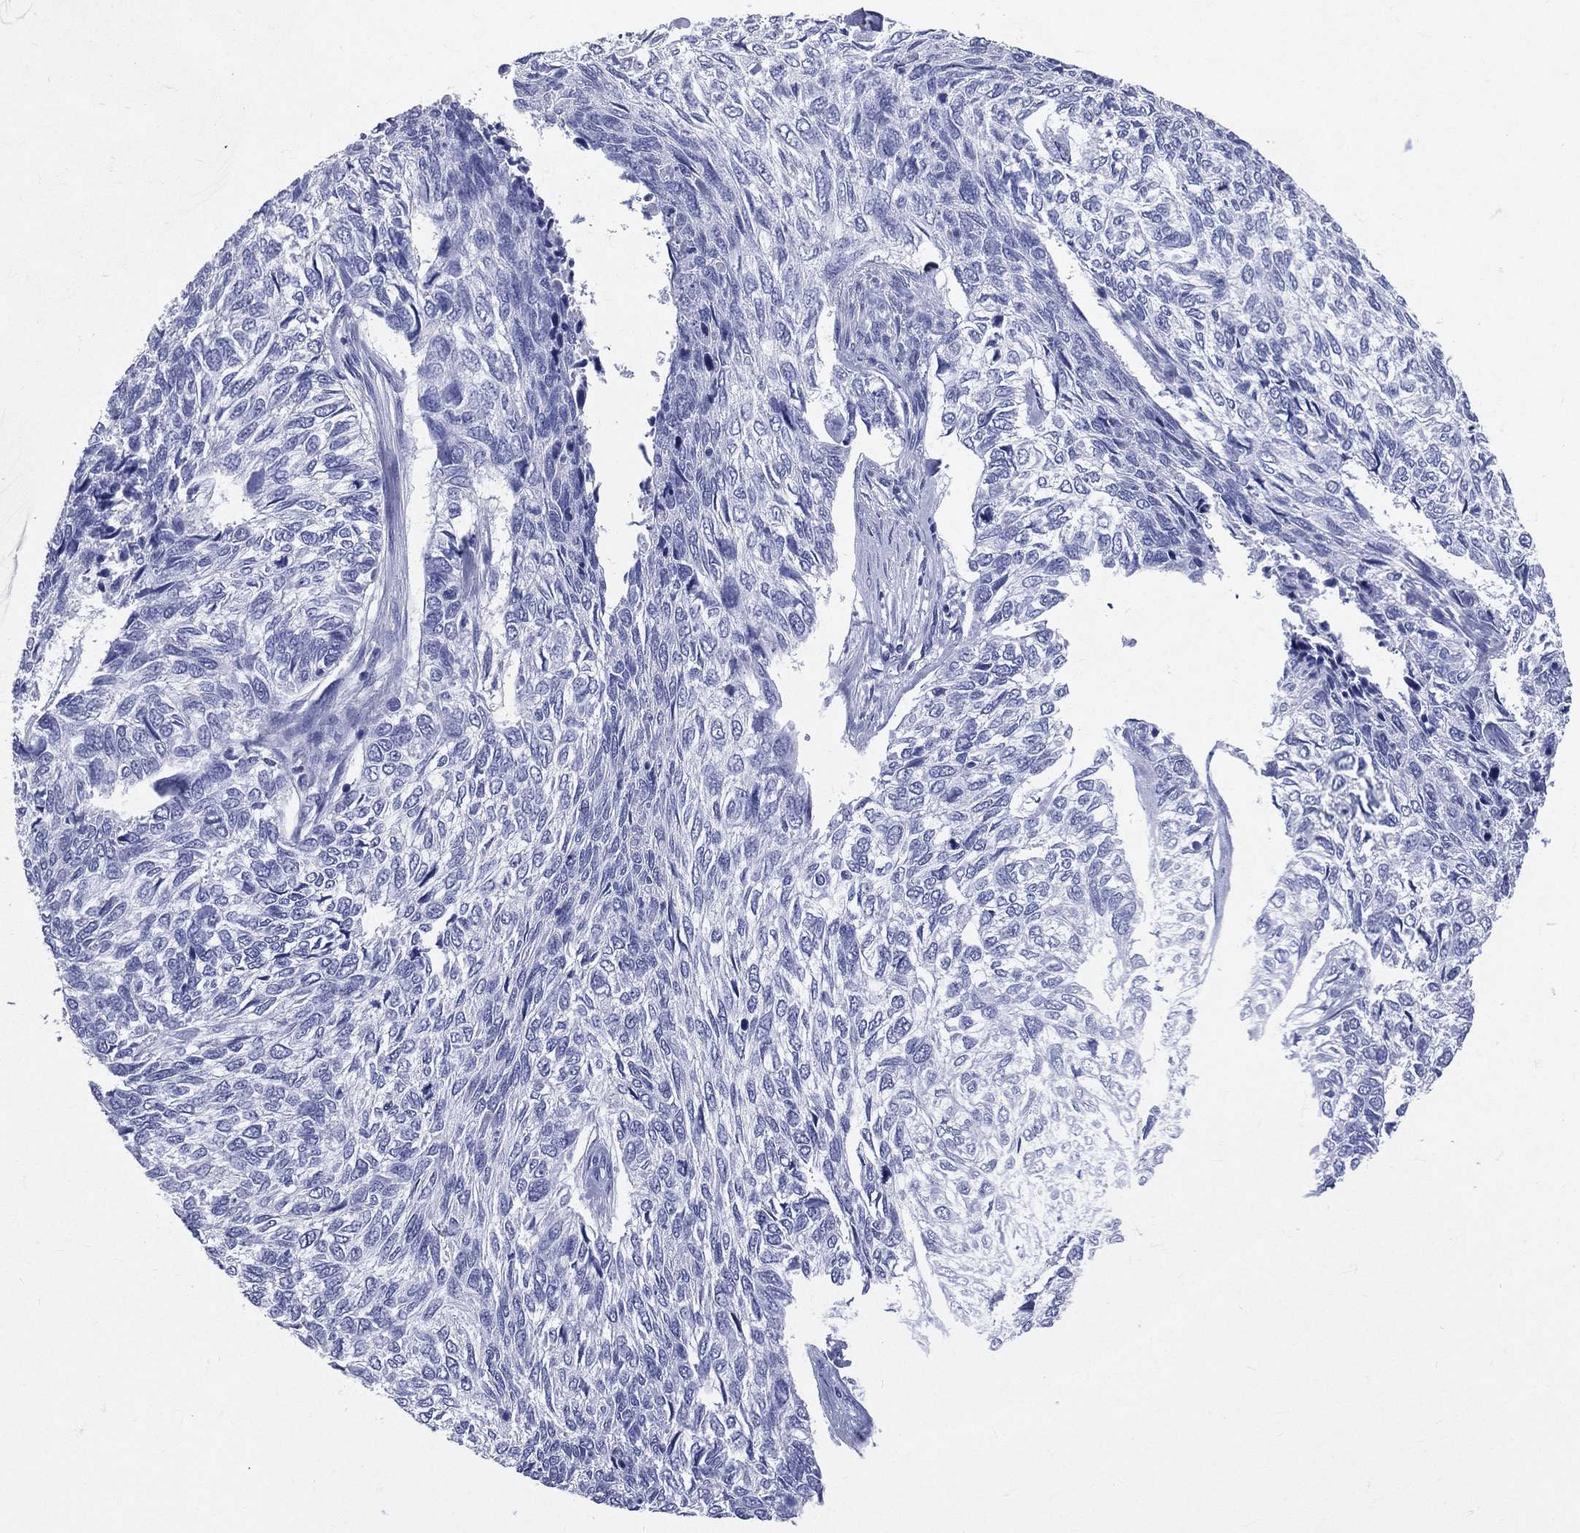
{"staining": {"intensity": "negative", "quantity": "none", "location": "none"}, "tissue": "skin cancer", "cell_type": "Tumor cells", "image_type": "cancer", "snomed": [{"axis": "morphology", "description": "Basal cell carcinoma"}, {"axis": "topography", "description": "Skin"}], "caption": "IHC micrograph of skin cancer stained for a protein (brown), which demonstrates no expression in tumor cells. (DAB (3,3'-diaminobenzidine) IHC with hematoxylin counter stain).", "gene": "PGLYRP1", "patient": {"sex": "female", "age": 65}}